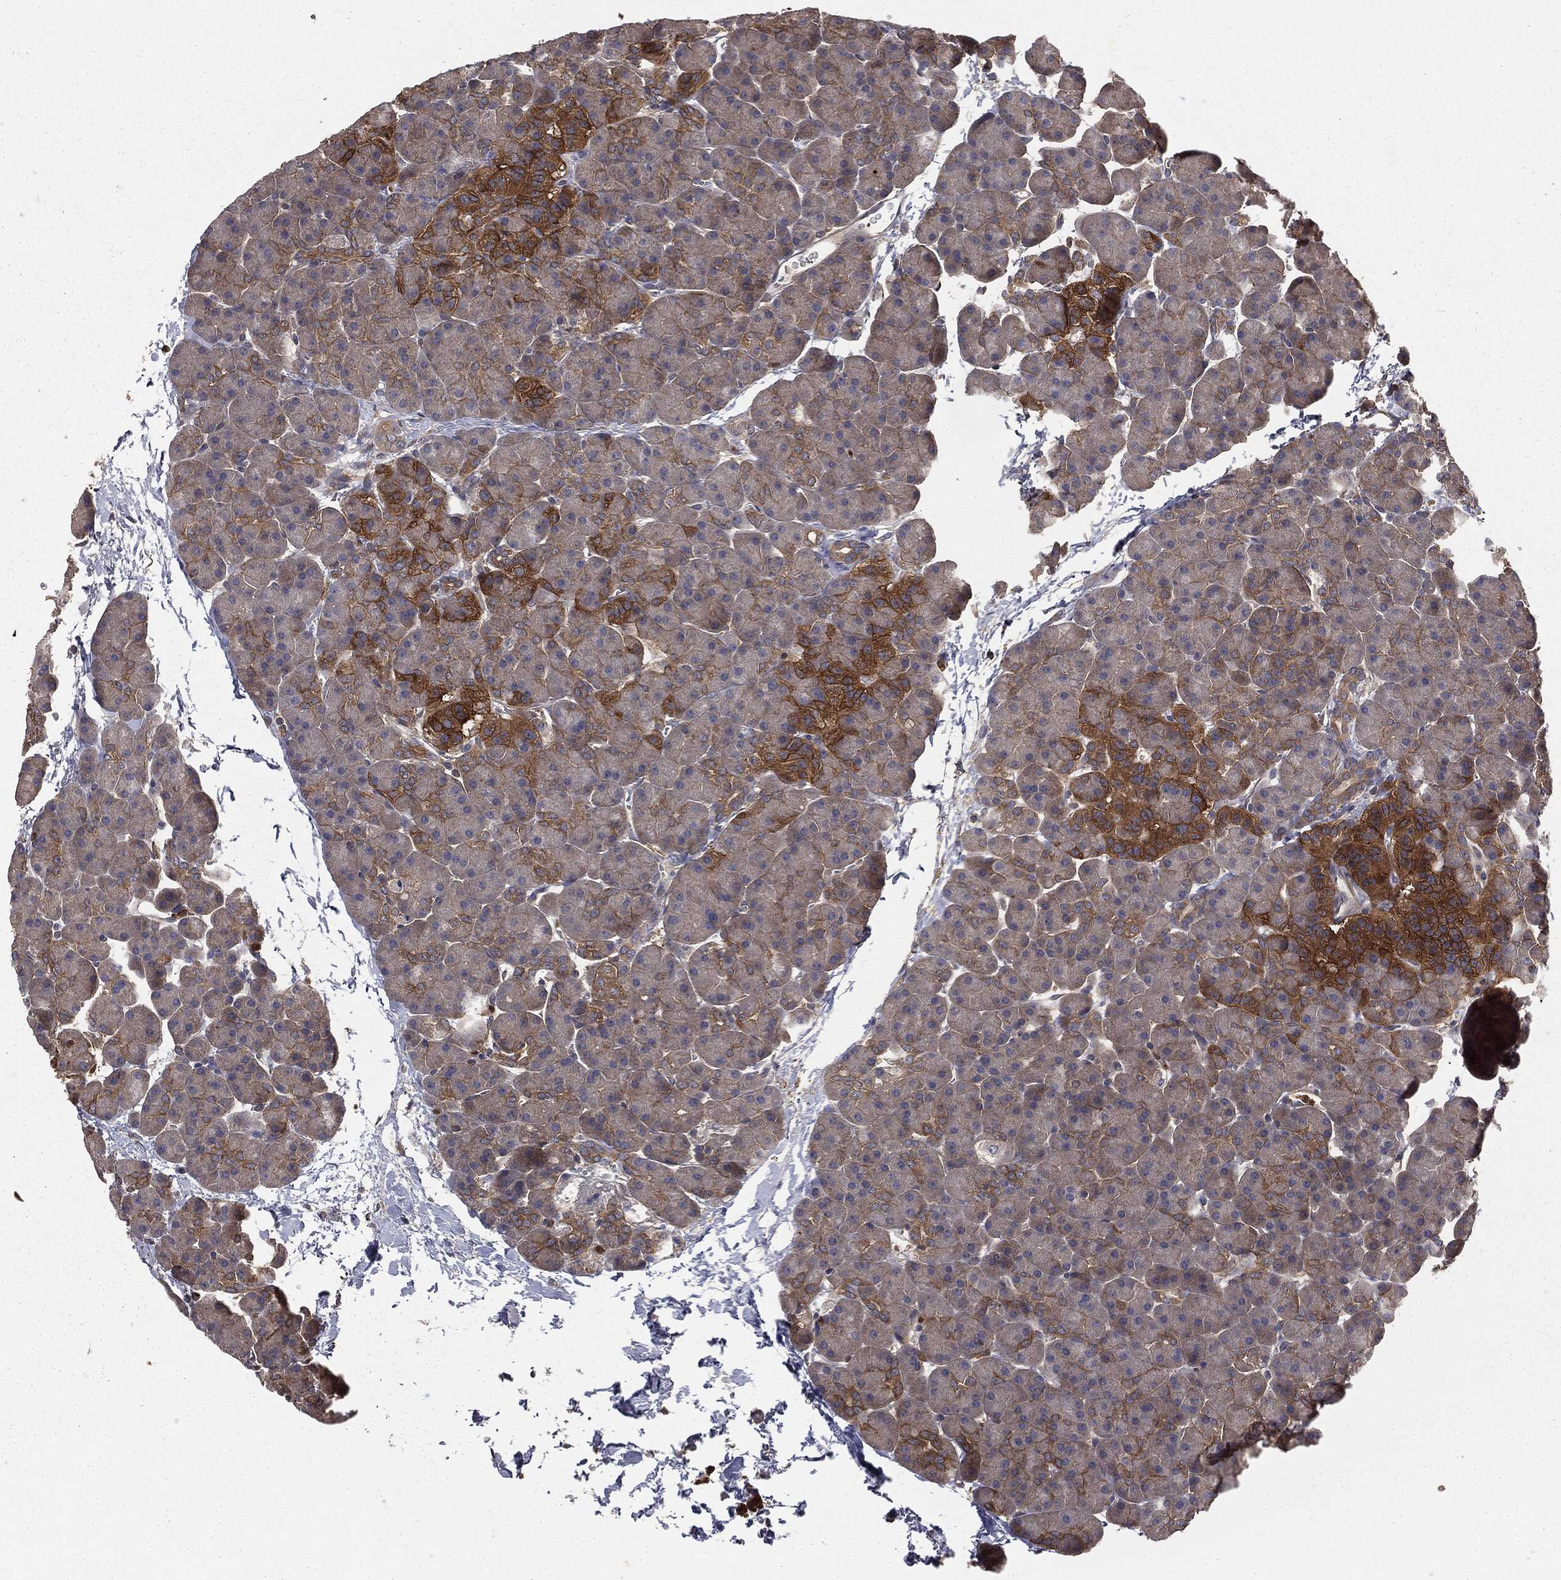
{"staining": {"intensity": "strong", "quantity": "<25%", "location": "cytoplasmic/membranous"}, "tissue": "pancreas", "cell_type": "Exocrine glandular cells", "image_type": "normal", "snomed": [{"axis": "morphology", "description": "Normal tissue, NOS"}, {"axis": "topography", "description": "Pancreas"}], "caption": "Protein staining by immunohistochemistry (IHC) demonstrates strong cytoplasmic/membranous positivity in about <25% of exocrine glandular cells in benign pancreas. The staining was performed using DAB (3,3'-diaminobenzidine) to visualize the protein expression in brown, while the nuclei were stained in blue with hematoxylin (Magnification: 20x).", "gene": "GNB5", "patient": {"sex": "female", "age": 44}}